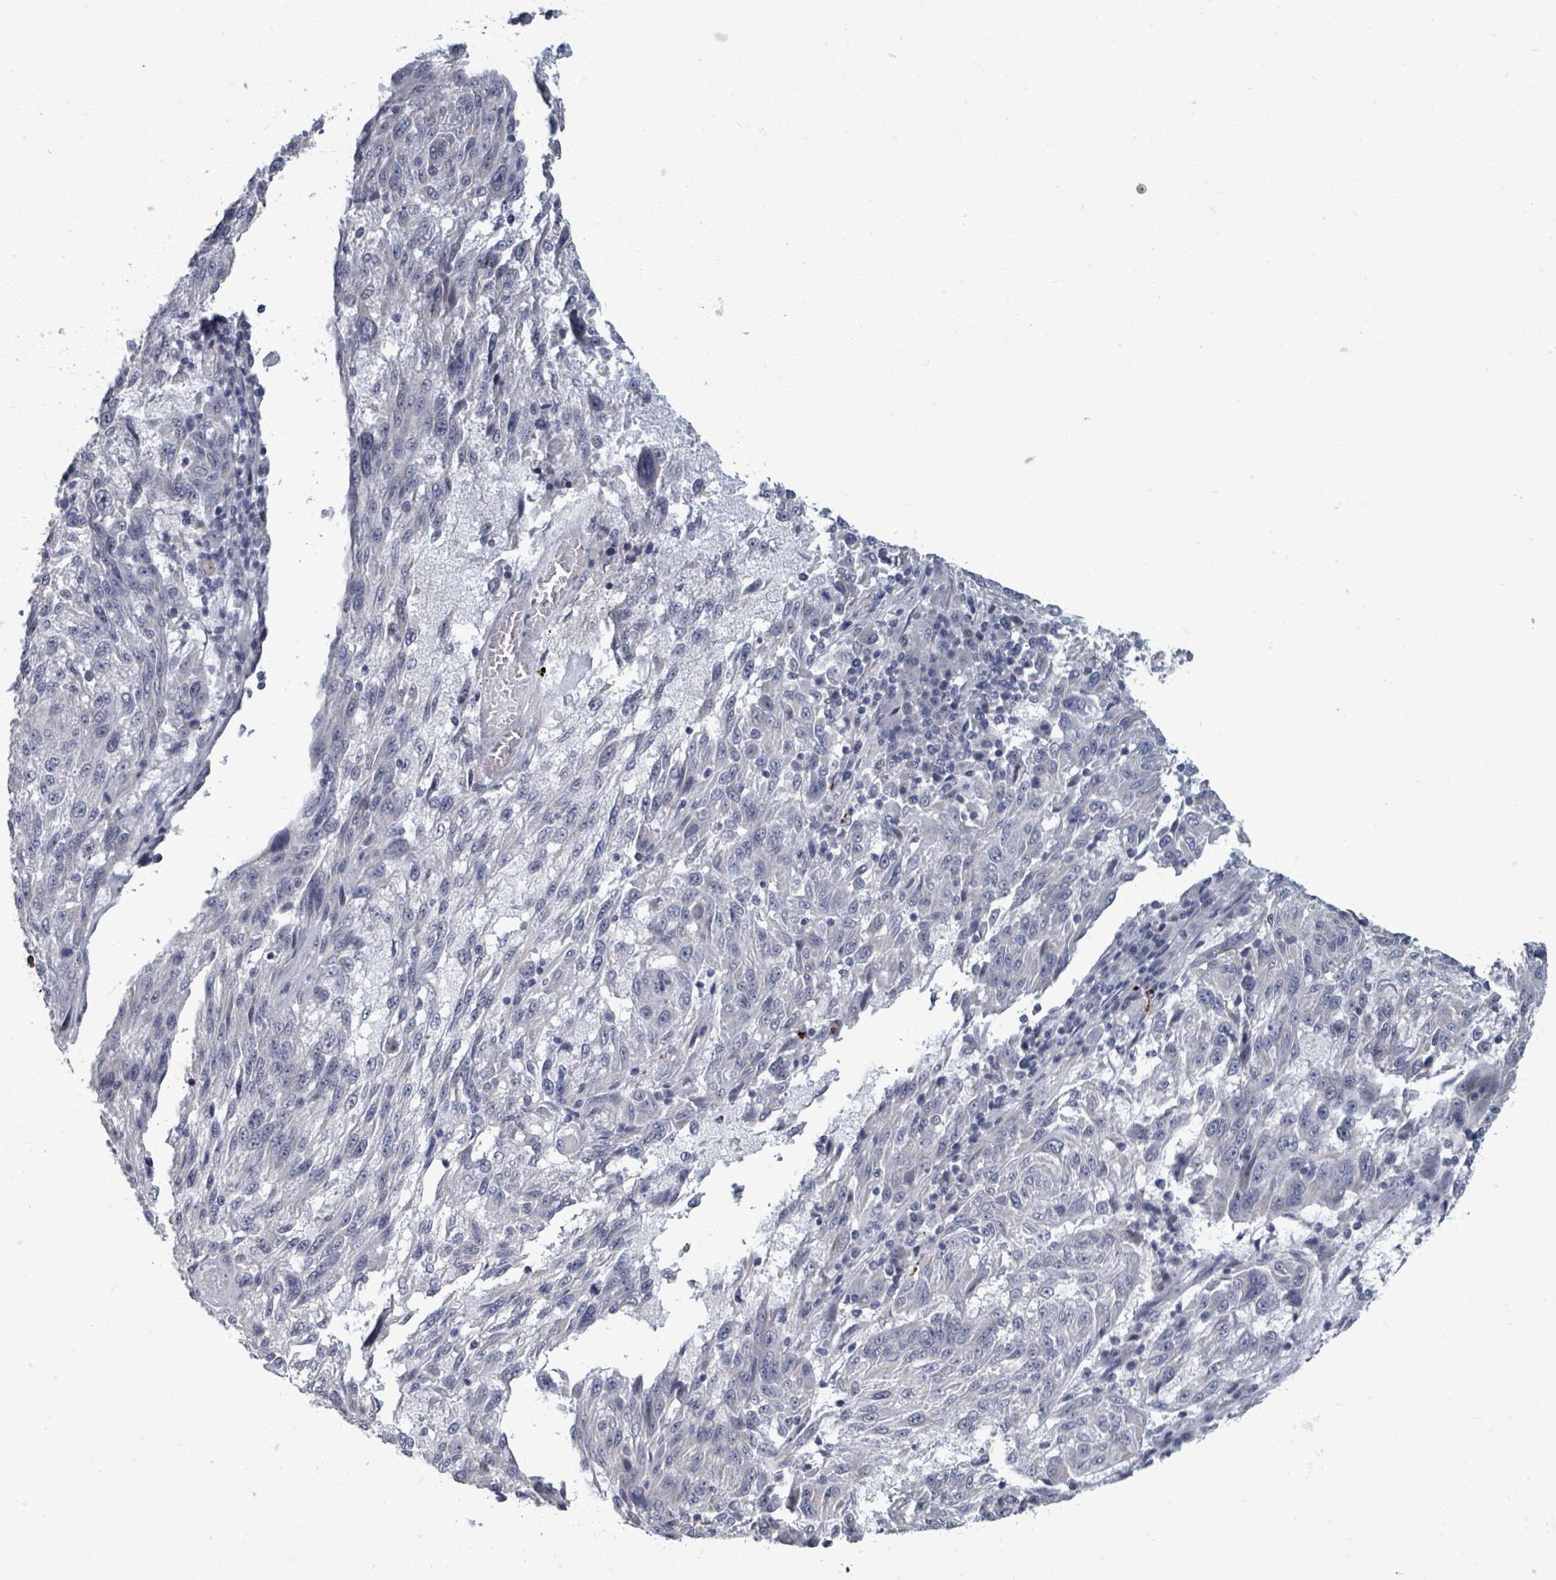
{"staining": {"intensity": "negative", "quantity": "none", "location": "none"}, "tissue": "melanoma", "cell_type": "Tumor cells", "image_type": "cancer", "snomed": [{"axis": "morphology", "description": "Malignant melanoma, NOS"}, {"axis": "topography", "description": "Skin"}], "caption": "The micrograph demonstrates no staining of tumor cells in melanoma.", "gene": "ASB12", "patient": {"sex": "male", "age": 53}}